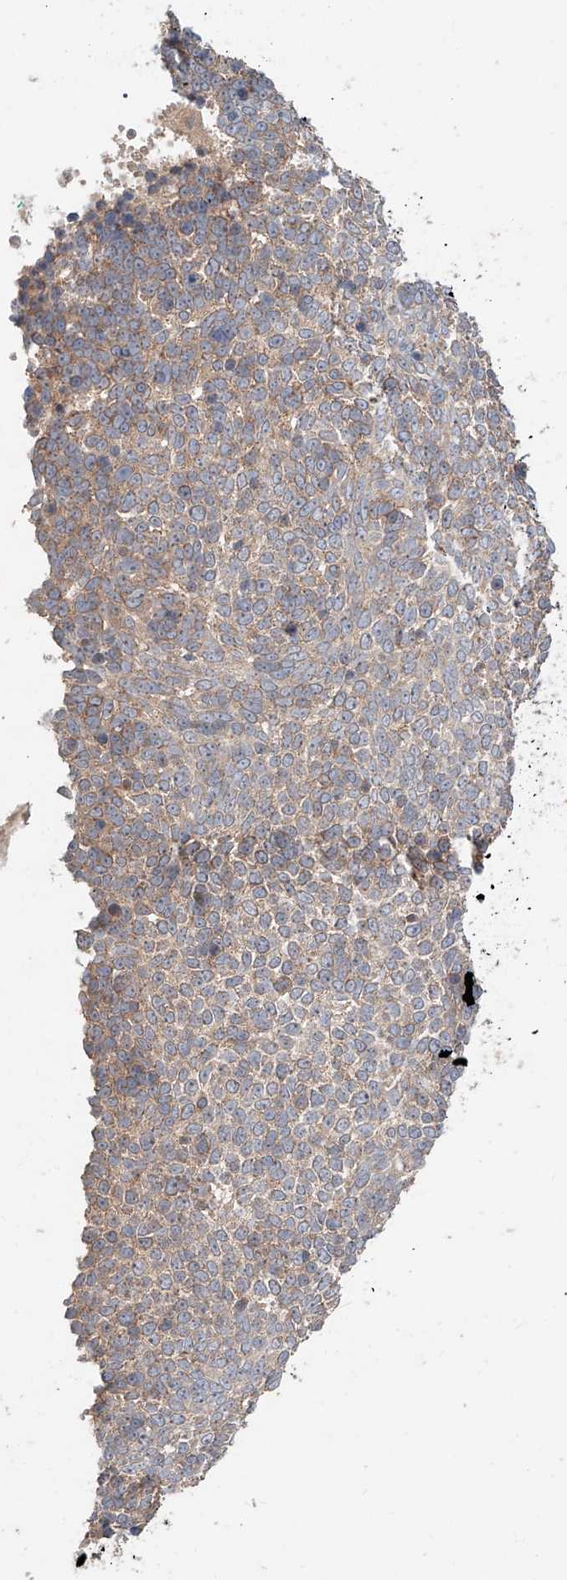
{"staining": {"intensity": "weak", "quantity": "25%-75%", "location": "cytoplasmic/membranous"}, "tissue": "skin cancer", "cell_type": "Tumor cells", "image_type": "cancer", "snomed": [{"axis": "morphology", "description": "Basal cell carcinoma"}, {"axis": "topography", "description": "Skin"}], "caption": "Brown immunohistochemical staining in skin basal cell carcinoma displays weak cytoplasmic/membranous expression in about 25%-75% of tumor cells.", "gene": "XPNPEP1", "patient": {"sex": "female", "age": 81}}